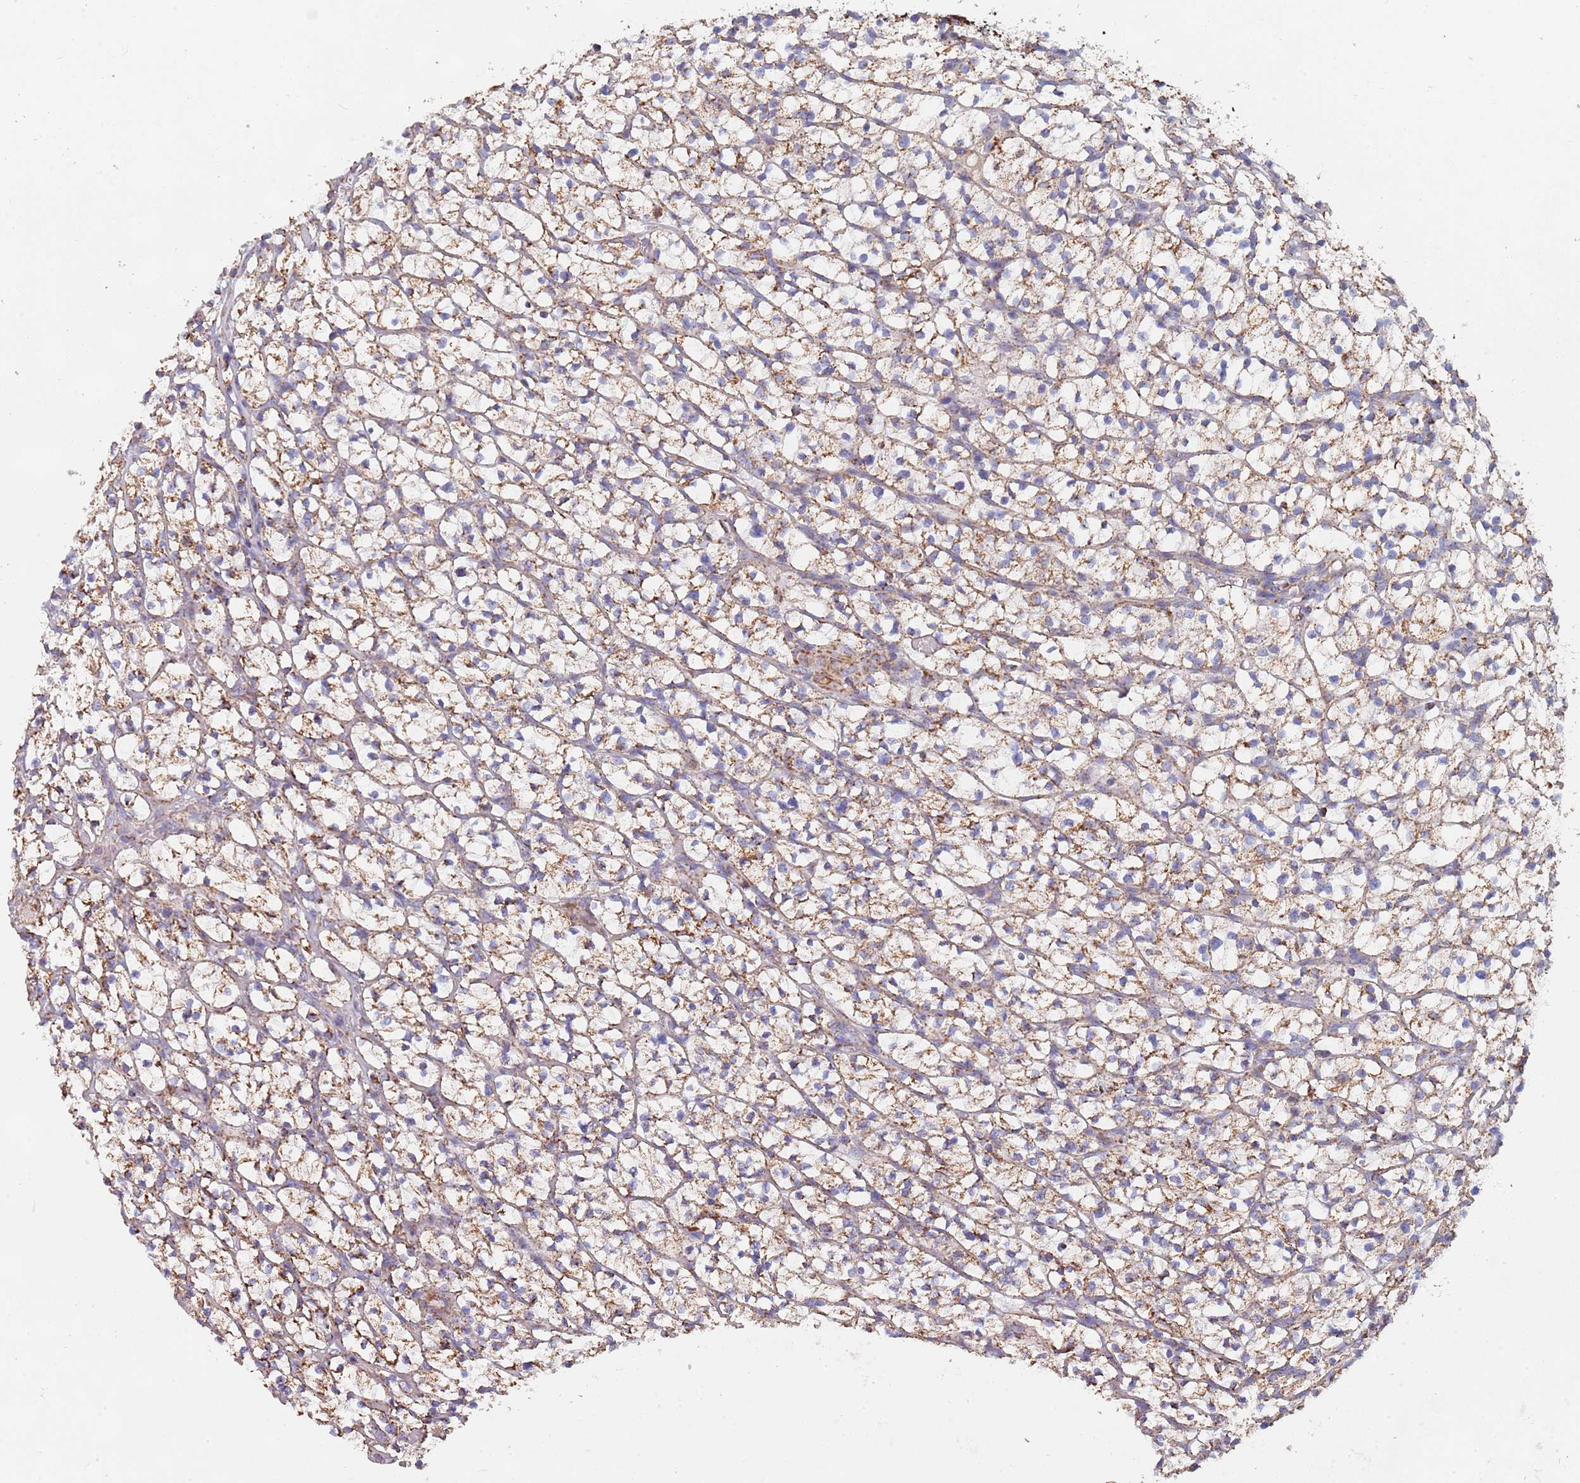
{"staining": {"intensity": "moderate", "quantity": ">75%", "location": "cytoplasmic/membranous"}, "tissue": "renal cancer", "cell_type": "Tumor cells", "image_type": "cancer", "snomed": [{"axis": "morphology", "description": "Adenocarcinoma, NOS"}, {"axis": "topography", "description": "Kidney"}], "caption": "Immunohistochemistry (IHC) of adenocarcinoma (renal) exhibits medium levels of moderate cytoplasmic/membranous staining in approximately >75% of tumor cells.", "gene": "PGP", "patient": {"sex": "female", "age": 64}}